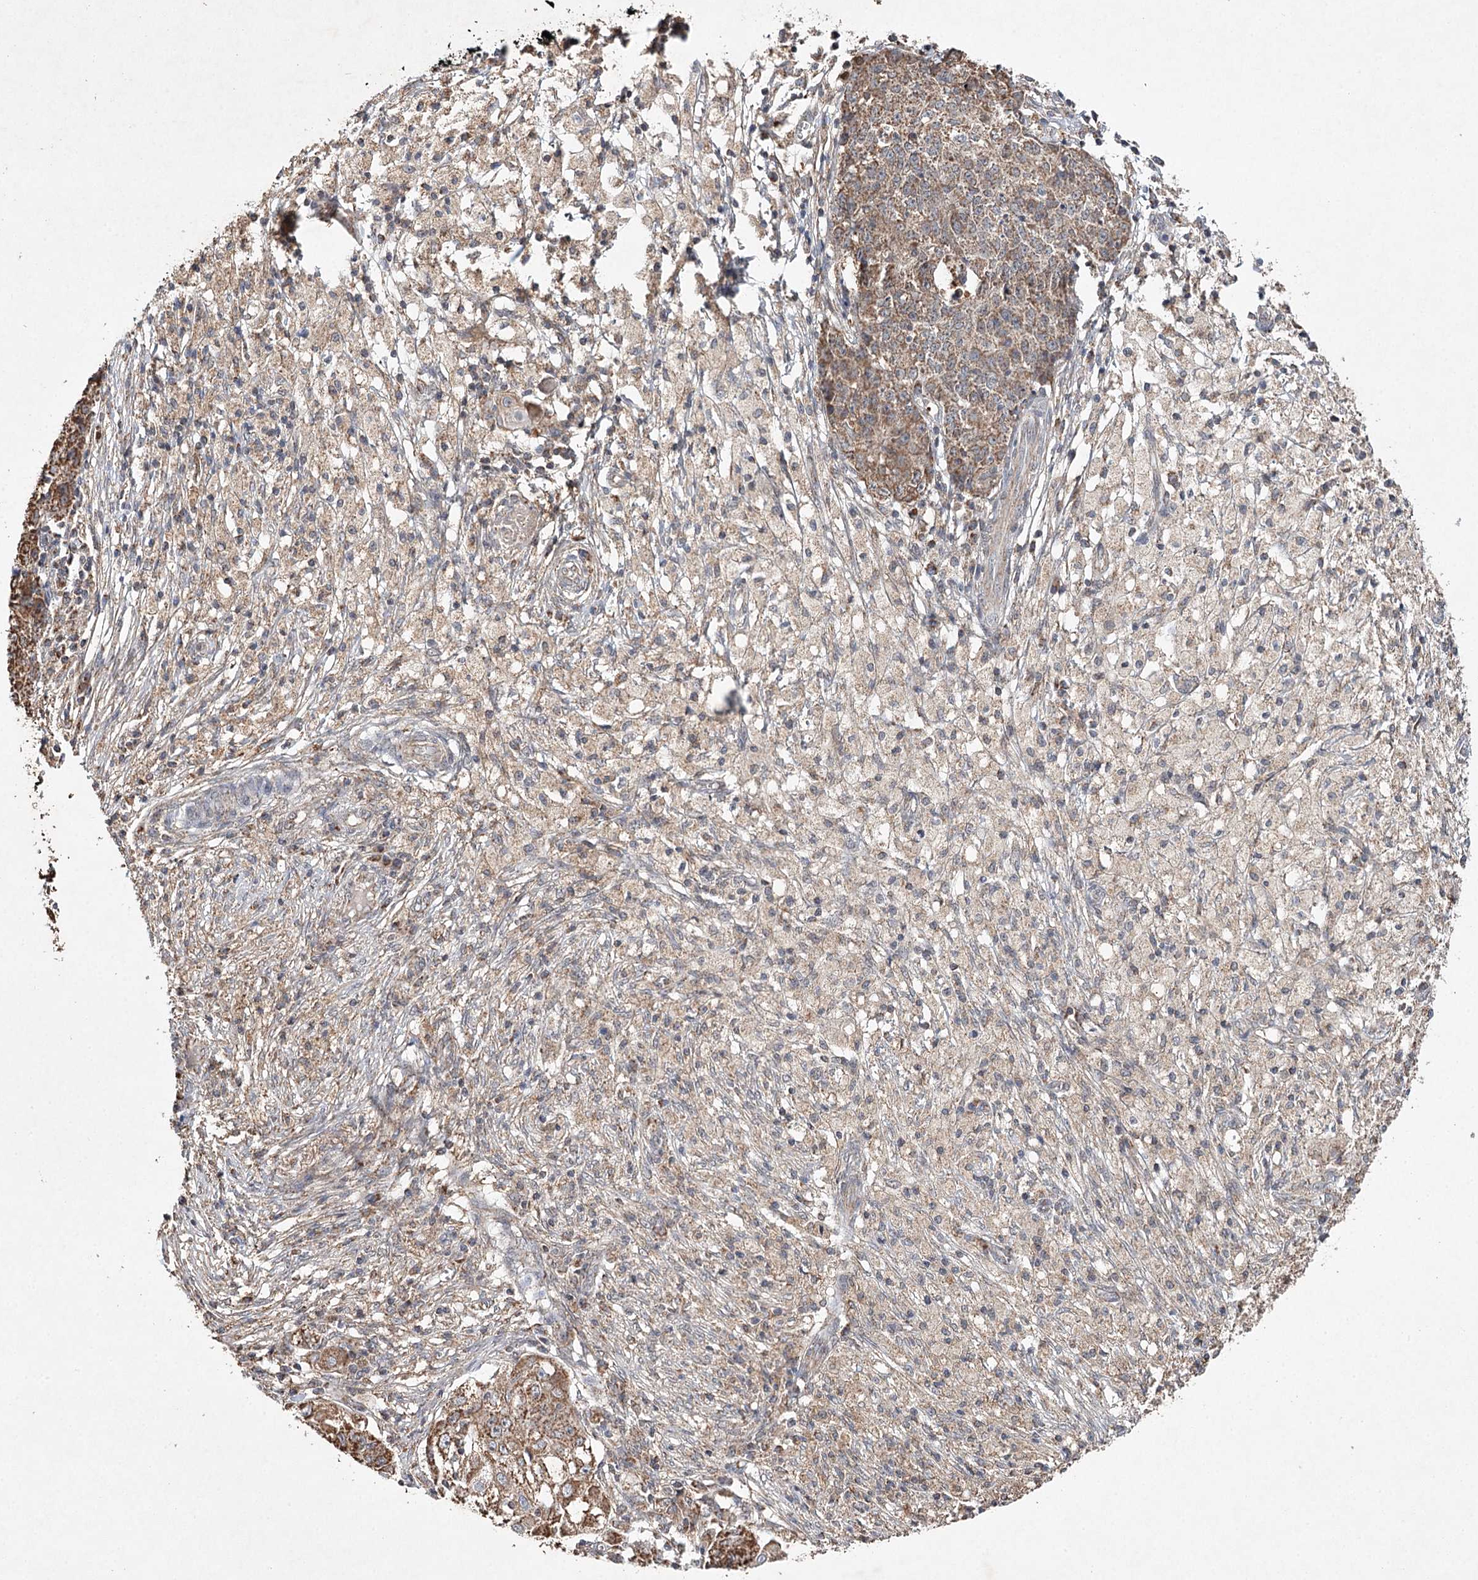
{"staining": {"intensity": "moderate", "quantity": ">75%", "location": "cytoplasmic/membranous"}, "tissue": "ovarian cancer", "cell_type": "Tumor cells", "image_type": "cancer", "snomed": [{"axis": "morphology", "description": "Carcinoma, endometroid"}, {"axis": "topography", "description": "Ovary"}], "caption": "There is medium levels of moderate cytoplasmic/membranous positivity in tumor cells of ovarian cancer (endometroid carcinoma), as demonstrated by immunohistochemical staining (brown color).", "gene": "PIK3CB", "patient": {"sex": "female", "age": 42}}